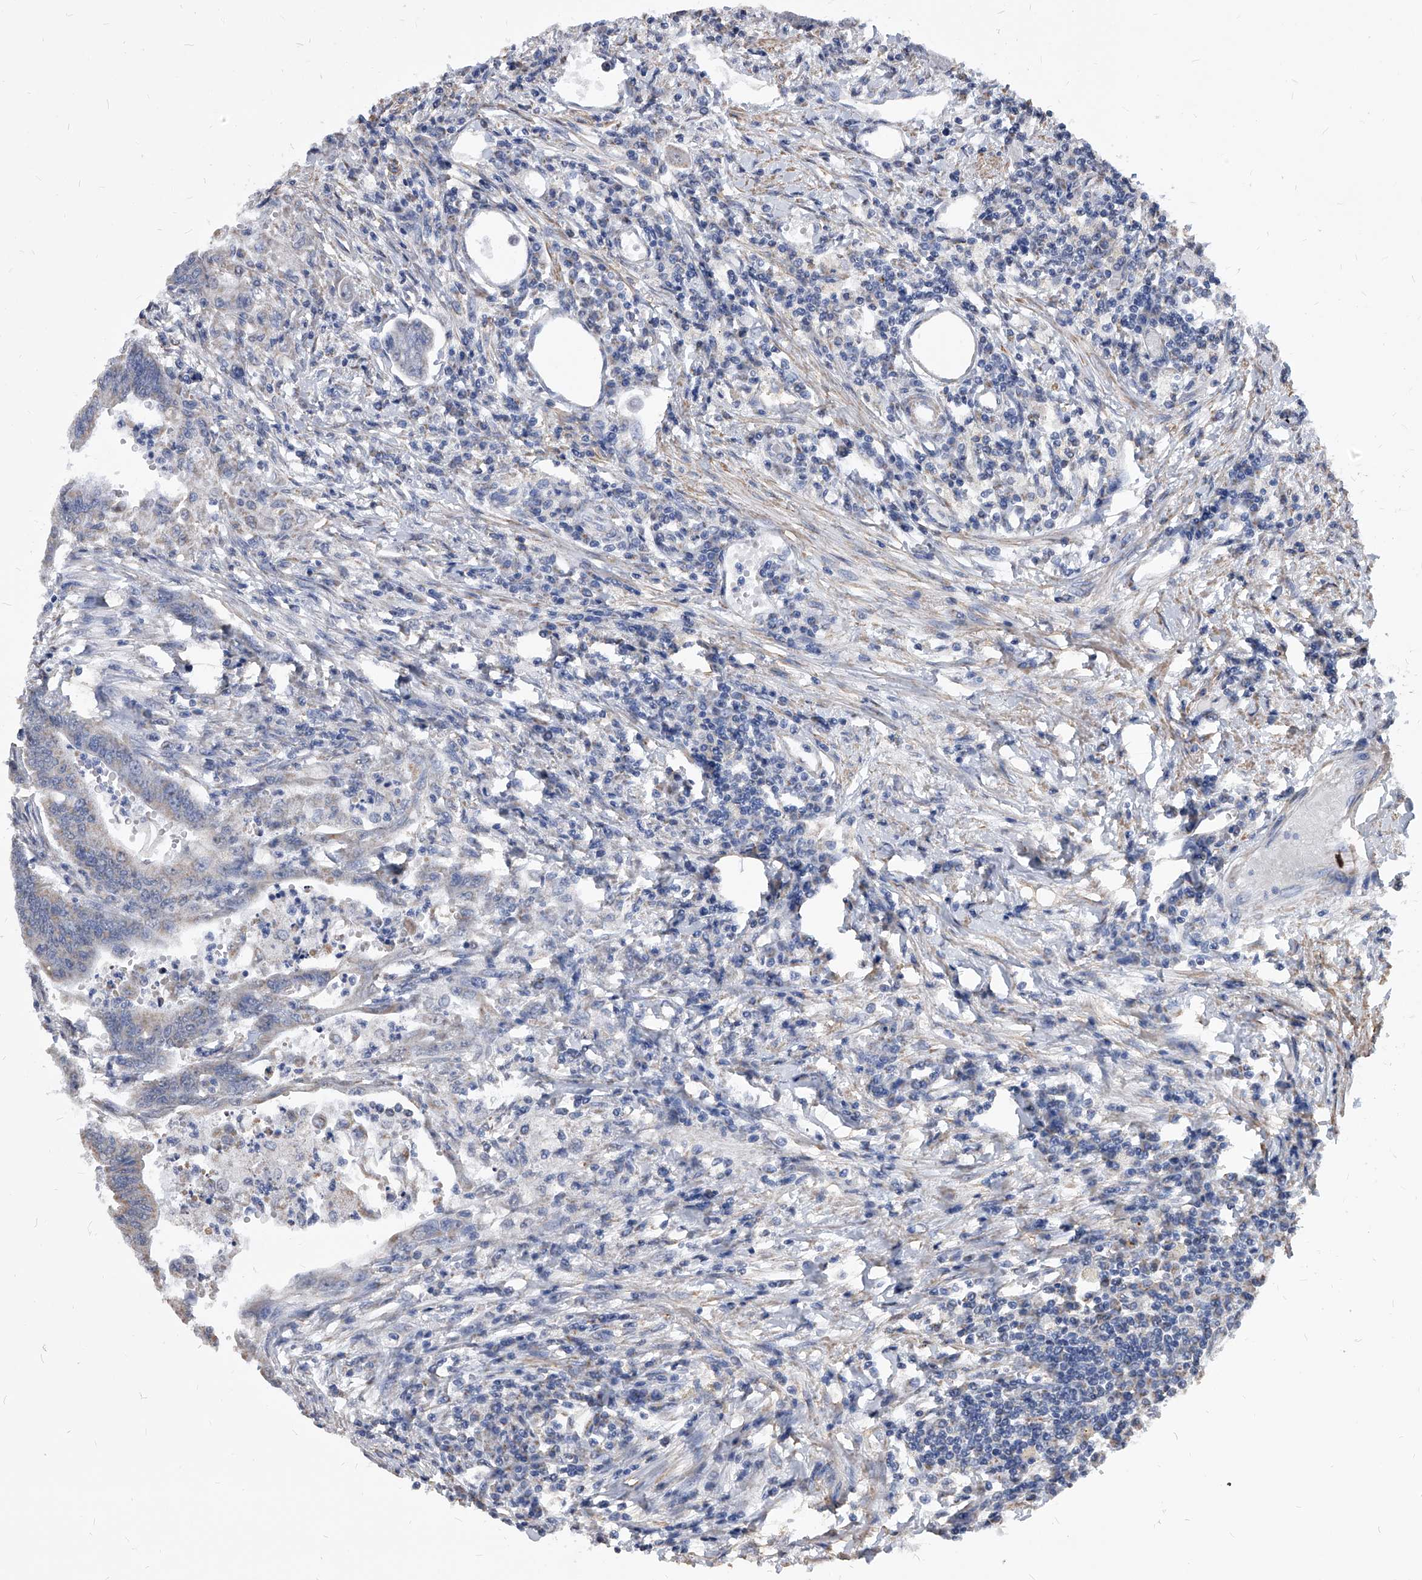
{"staining": {"intensity": "weak", "quantity": "25%-75%", "location": "cytoplasmic/membranous"}, "tissue": "colorectal cancer", "cell_type": "Tumor cells", "image_type": "cancer", "snomed": [{"axis": "morphology", "description": "Adenoma, NOS"}, {"axis": "morphology", "description": "Adenocarcinoma, NOS"}, {"axis": "topography", "description": "Colon"}], "caption": "Colorectal cancer was stained to show a protein in brown. There is low levels of weak cytoplasmic/membranous positivity in about 25%-75% of tumor cells.", "gene": "DUSP22", "patient": {"sex": "male", "age": 79}}